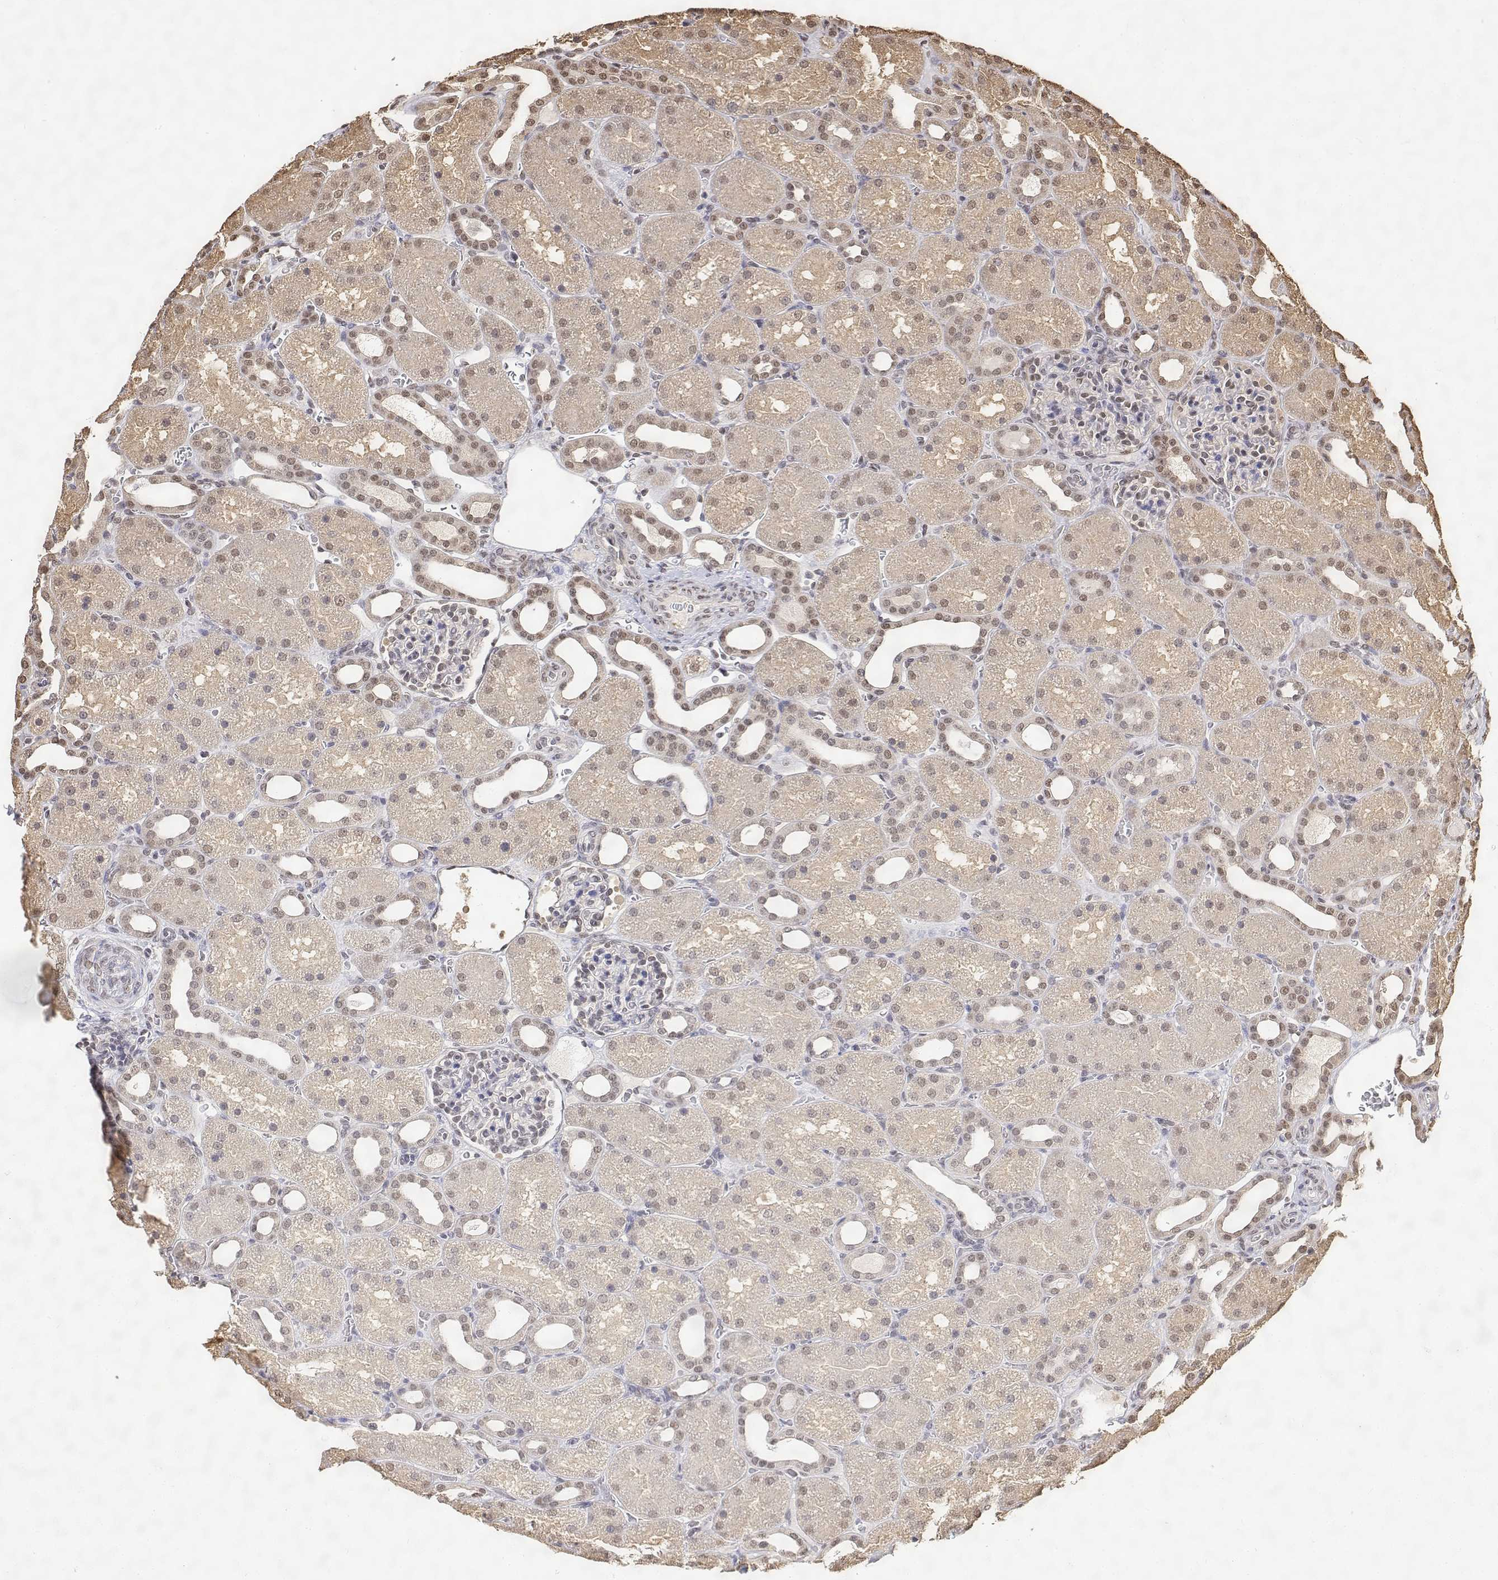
{"staining": {"intensity": "moderate", "quantity": "25%-75%", "location": "nuclear"}, "tissue": "kidney", "cell_type": "Cells in glomeruli", "image_type": "normal", "snomed": [{"axis": "morphology", "description": "Normal tissue, NOS"}, {"axis": "topography", "description": "Kidney"}], "caption": "DAB immunohistochemical staining of normal human kidney displays moderate nuclear protein expression in about 25%-75% of cells in glomeruli. (DAB (3,3'-diaminobenzidine) = brown stain, brightfield microscopy at high magnification).", "gene": "TPI1", "patient": {"sex": "male", "age": 2}}